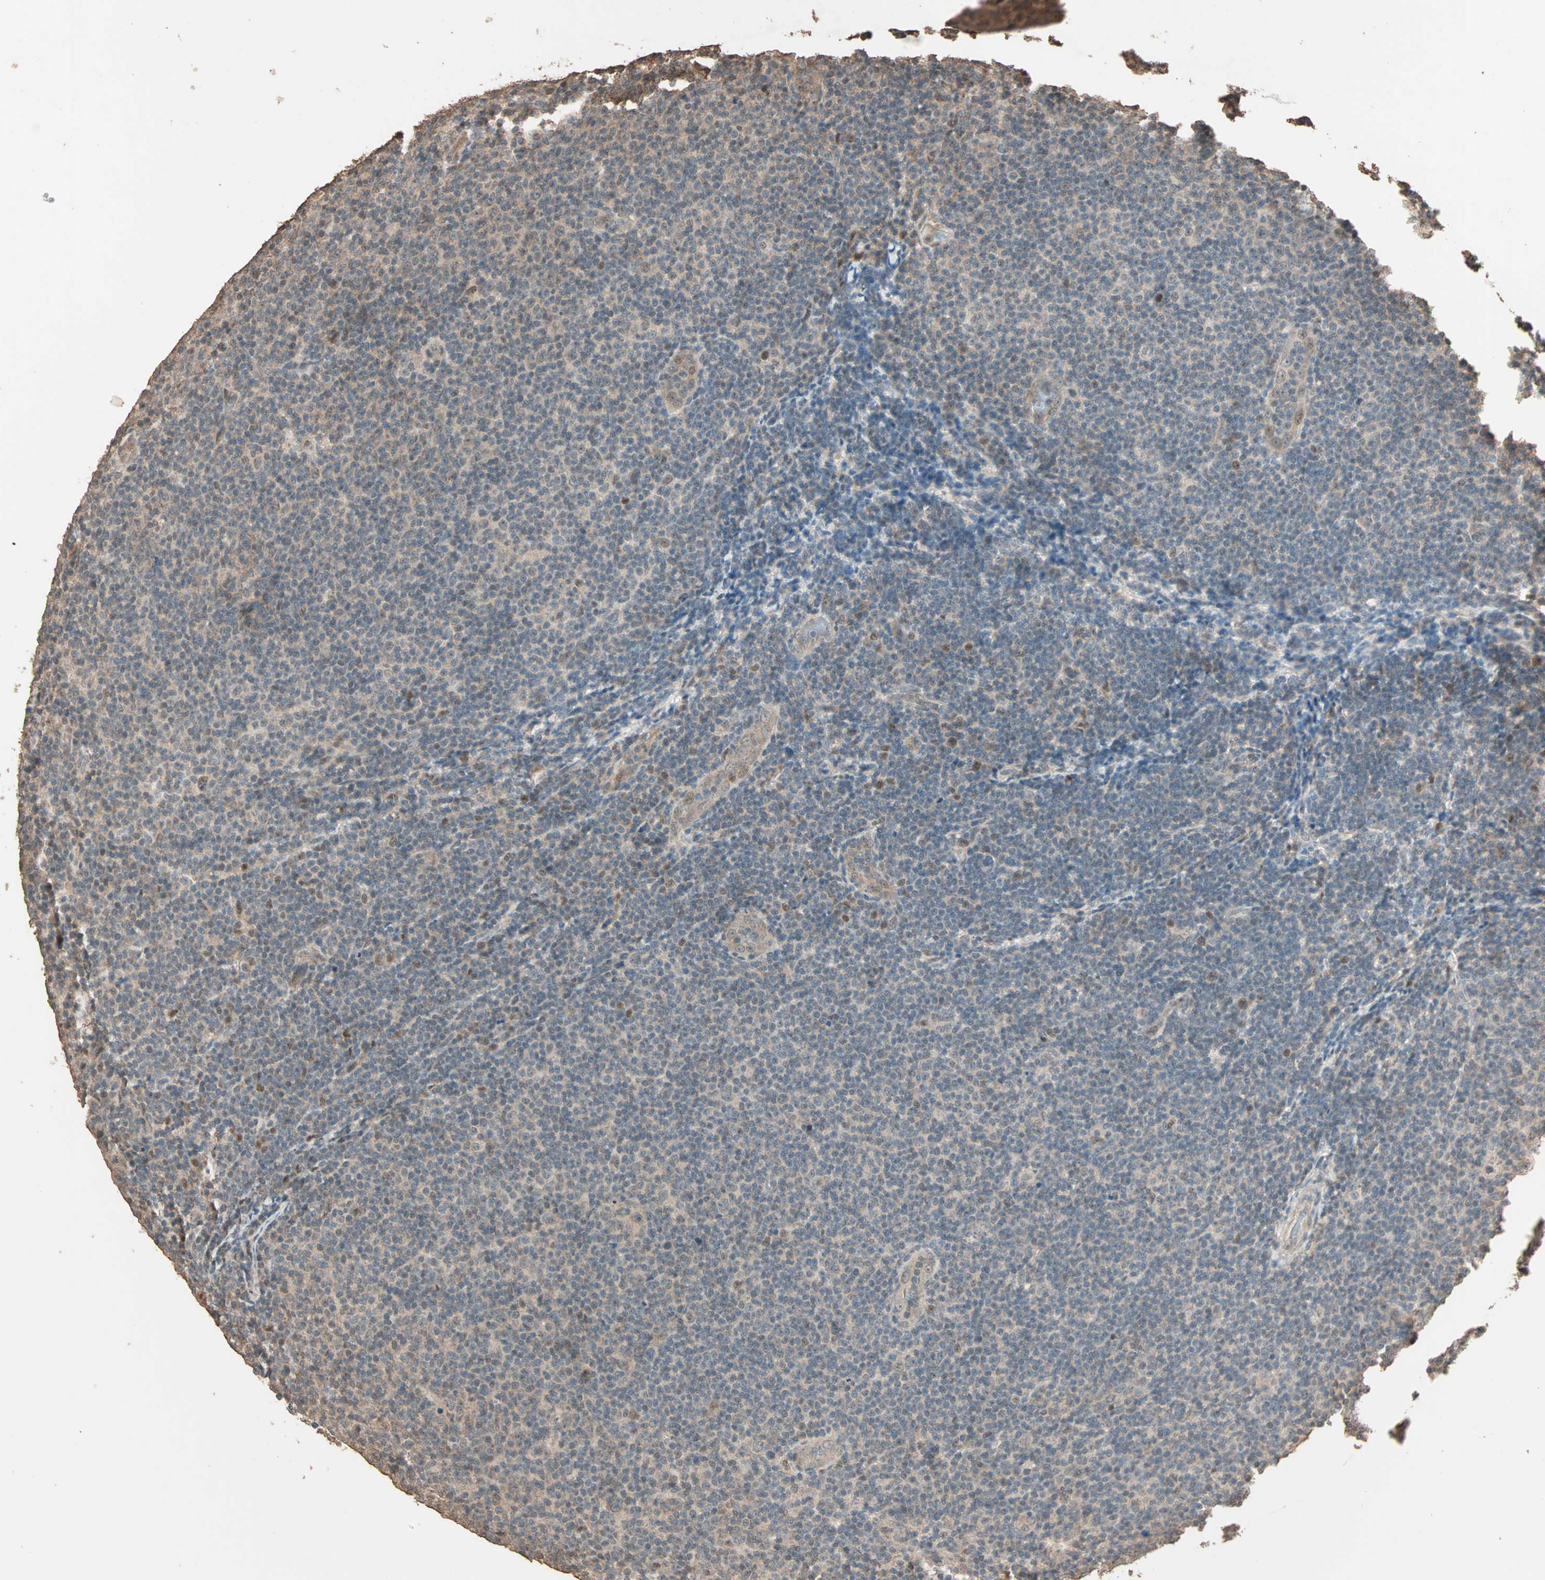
{"staining": {"intensity": "weak", "quantity": "25%-75%", "location": "cytoplasmic/membranous,nuclear"}, "tissue": "lymphoma", "cell_type": "Tumor cells", "image_type": "cancer", "snomed": [{"axis": "morphology", "description": "Malignant lymphoma, non-Hodgkin's type, Low grade"}, {"axis": "topography", "description": "Lymph node"}], "caption": "Tumor cells reveal low levels of weak cytoplasmic/membranous and nuclear positivity in approximately 25%-75% of cells in human lymphoma.", "gene": "ZBTB33", "patient": {"sex": "male", "age": 83}}